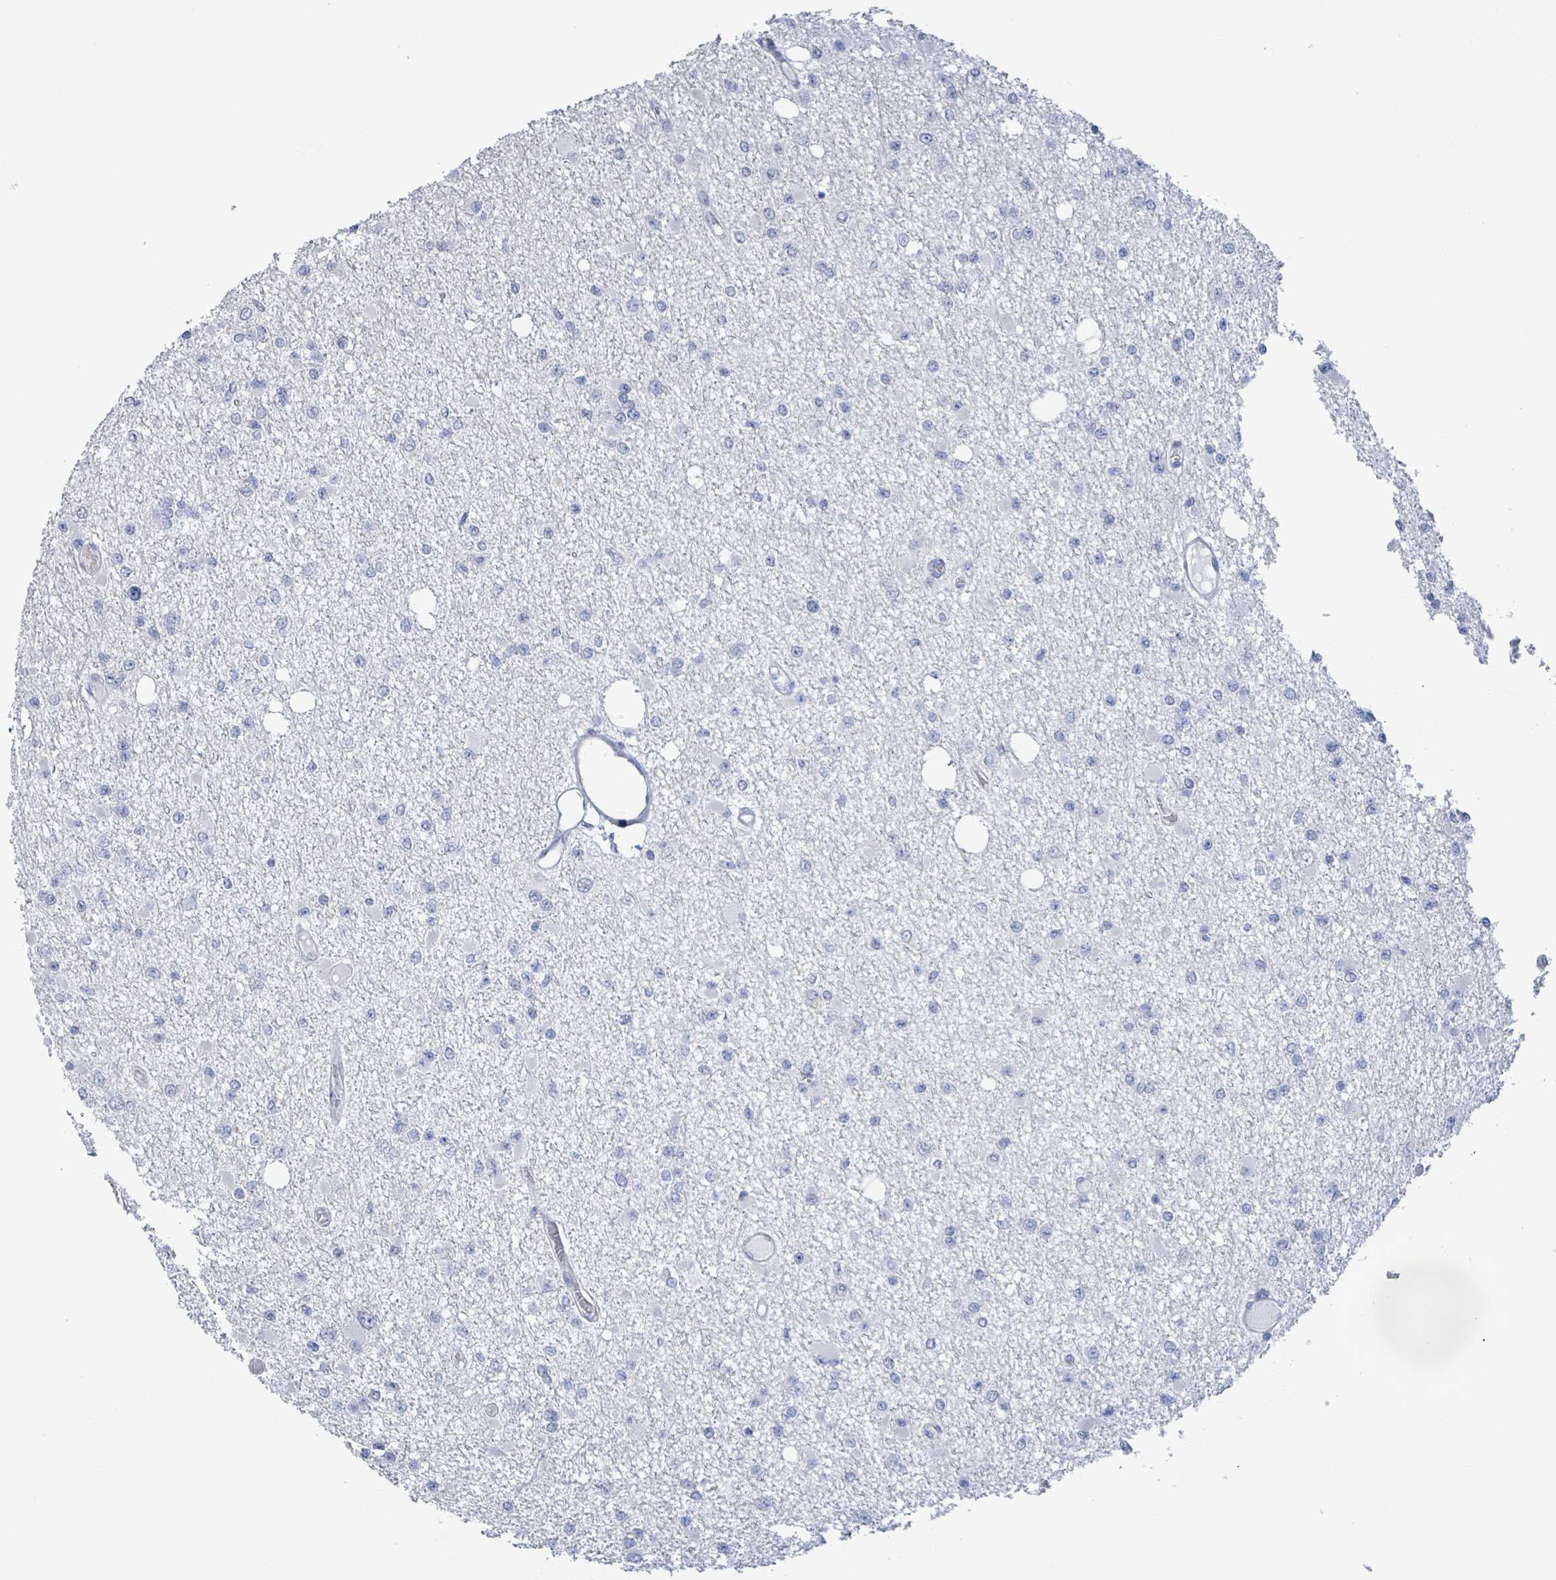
{"staining": {"intensity": "negative", "quantity": "none", "location": "none"}, "tissue": "glioma", "cell_type": "Tumor cells", "image_type": "cancer", "snomed": [{"axis": "morphology", "description": "Glioma, malignant, Low grade"}, {"axis": "topography", "description": "Brain"}], "caption": "A histopathology image of human glioma is negative for staining in tumor cells.", "gene": "PKLR", "patient": {"sex": "female", "age": 22}}